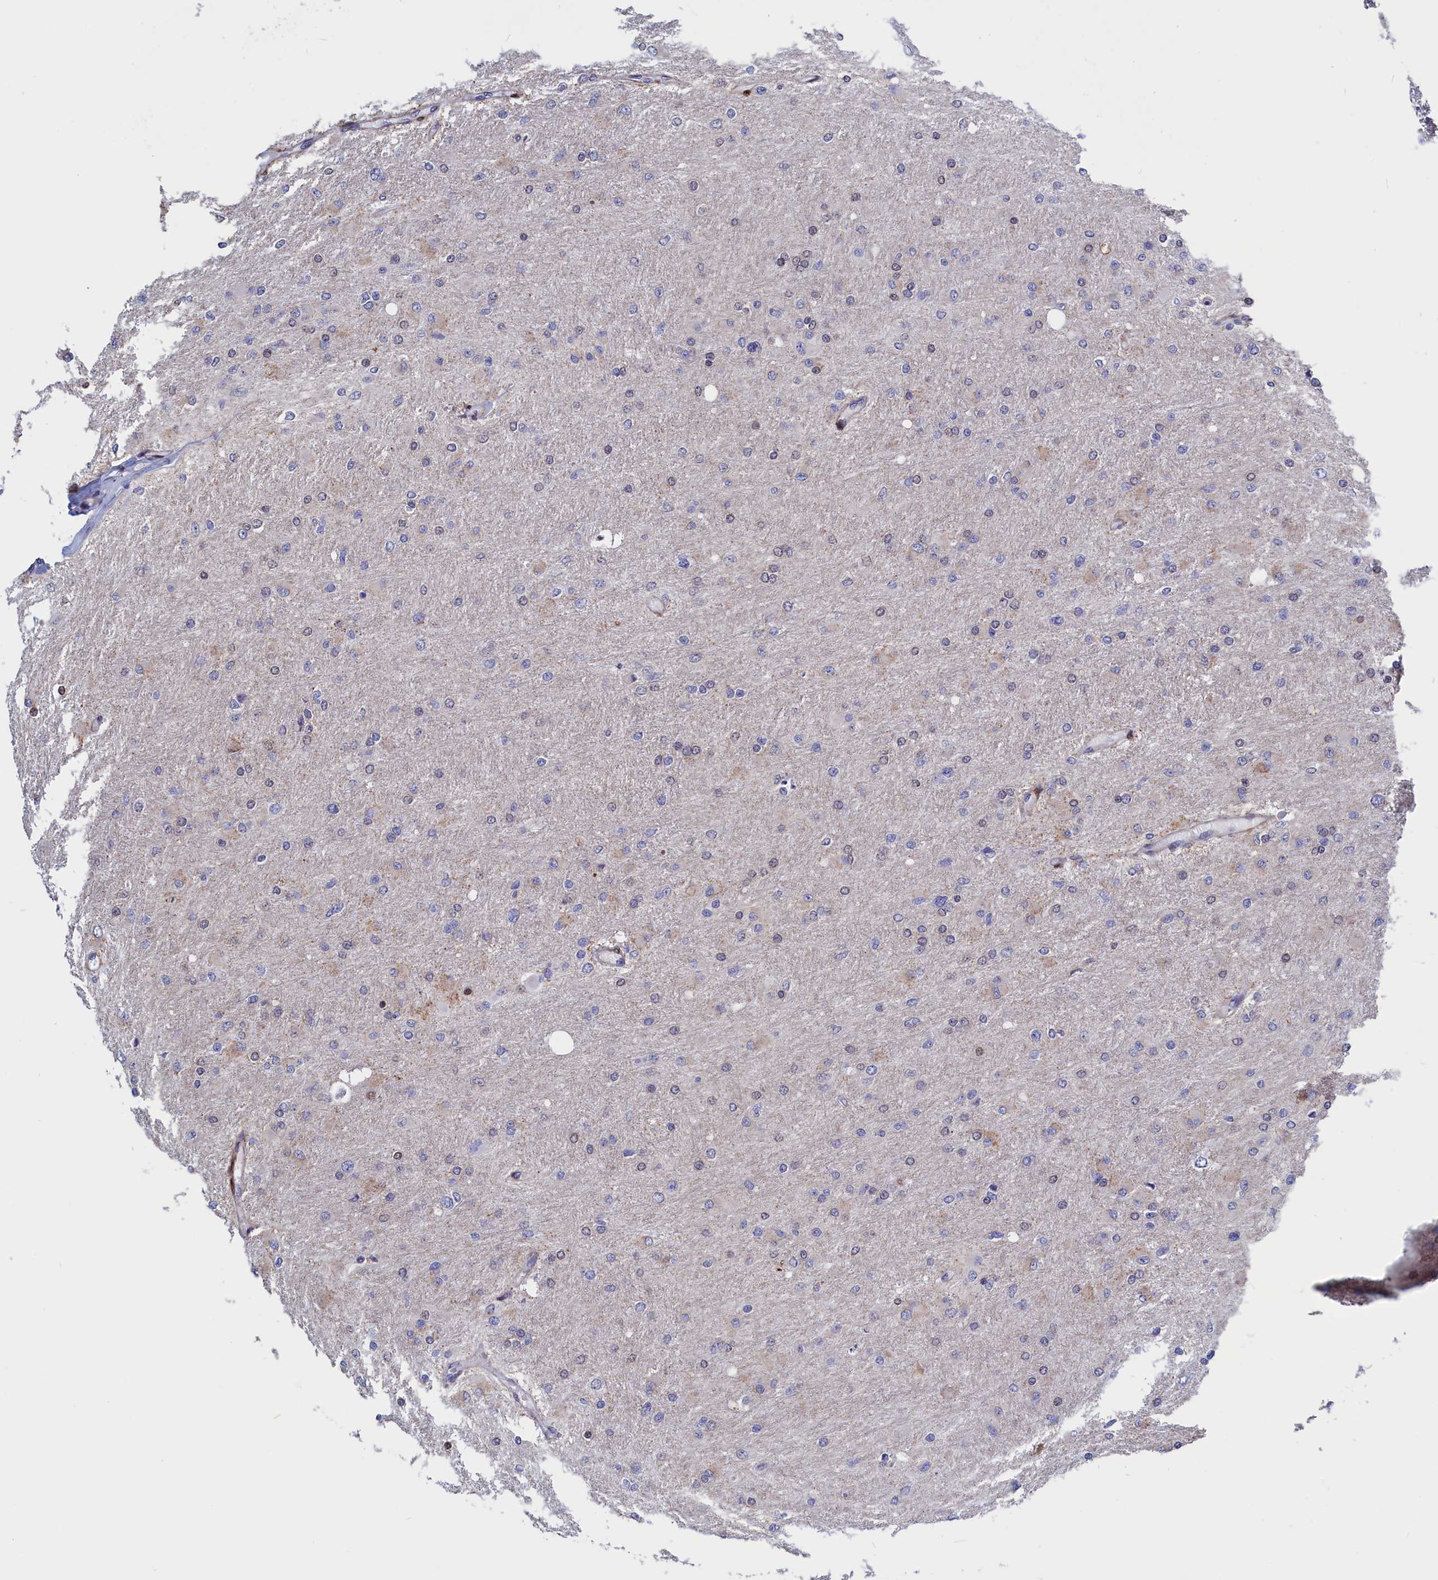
{"staining": {"intensity": "negative", "quantity": "none", "location": "none"}, "tissue": "glioma", "cell_type": "Tumor cells", "image_type": "cancer", "snomed": [{"axis": "morphology", "description": "Glioma, malignant, High grade"}, {"axis": "topography", "description": "Cerebral cortex"}], "caption": "This is an immunohistochemistry (IHC) image of human high-grade glioma (malignant). There is no positivity in tumor cells.", "gene": "CRIP1", "patient": {"sex": "female", "age": 36}}